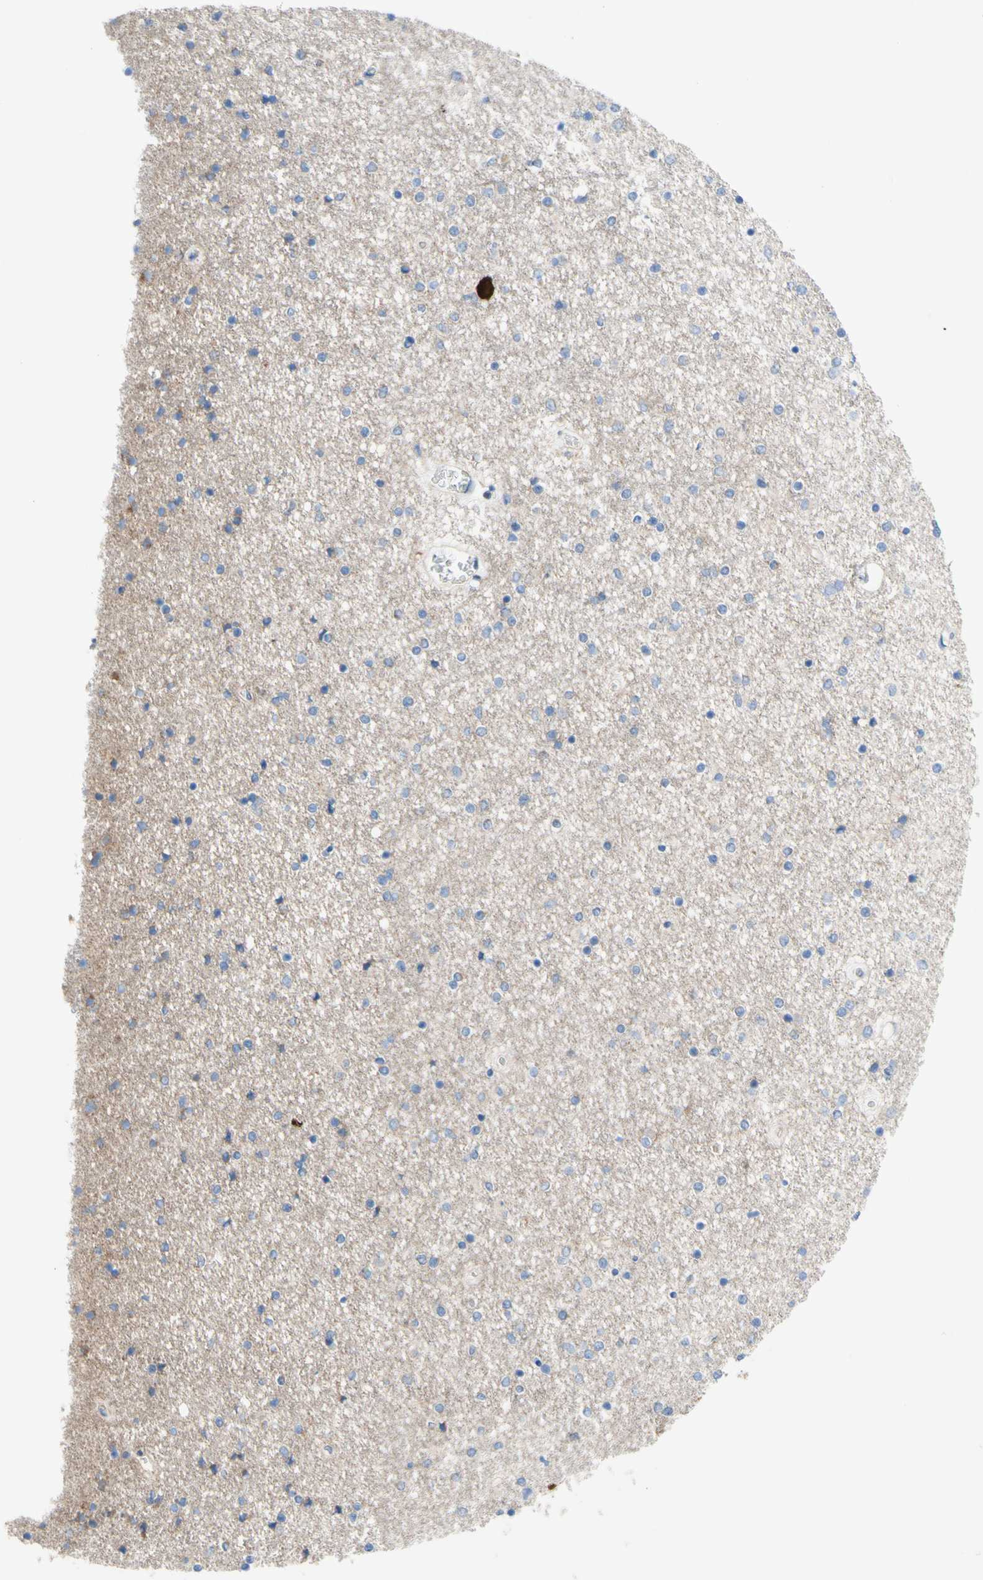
{"staining": {"intensity": "weak", "quantity": "<25%", "location": "cytoplasmic/membranous"}, "tissue": "caudate", "cell_type": "Glial cells", "image_type": "normal", "snomed": [{"axis": "morphology", "description": "Normal tissue, NOS"}, {"axis": "topography", "description": "Lateral ventricle wall"}], "caption": "Immunohistochemistry photomicrograph of unremarkable caudate: caudate stained with DAB shows no significant protein staining in glial cells.", "gene": "RETREG2", "patient": {"sex": "female", "age": 54}}